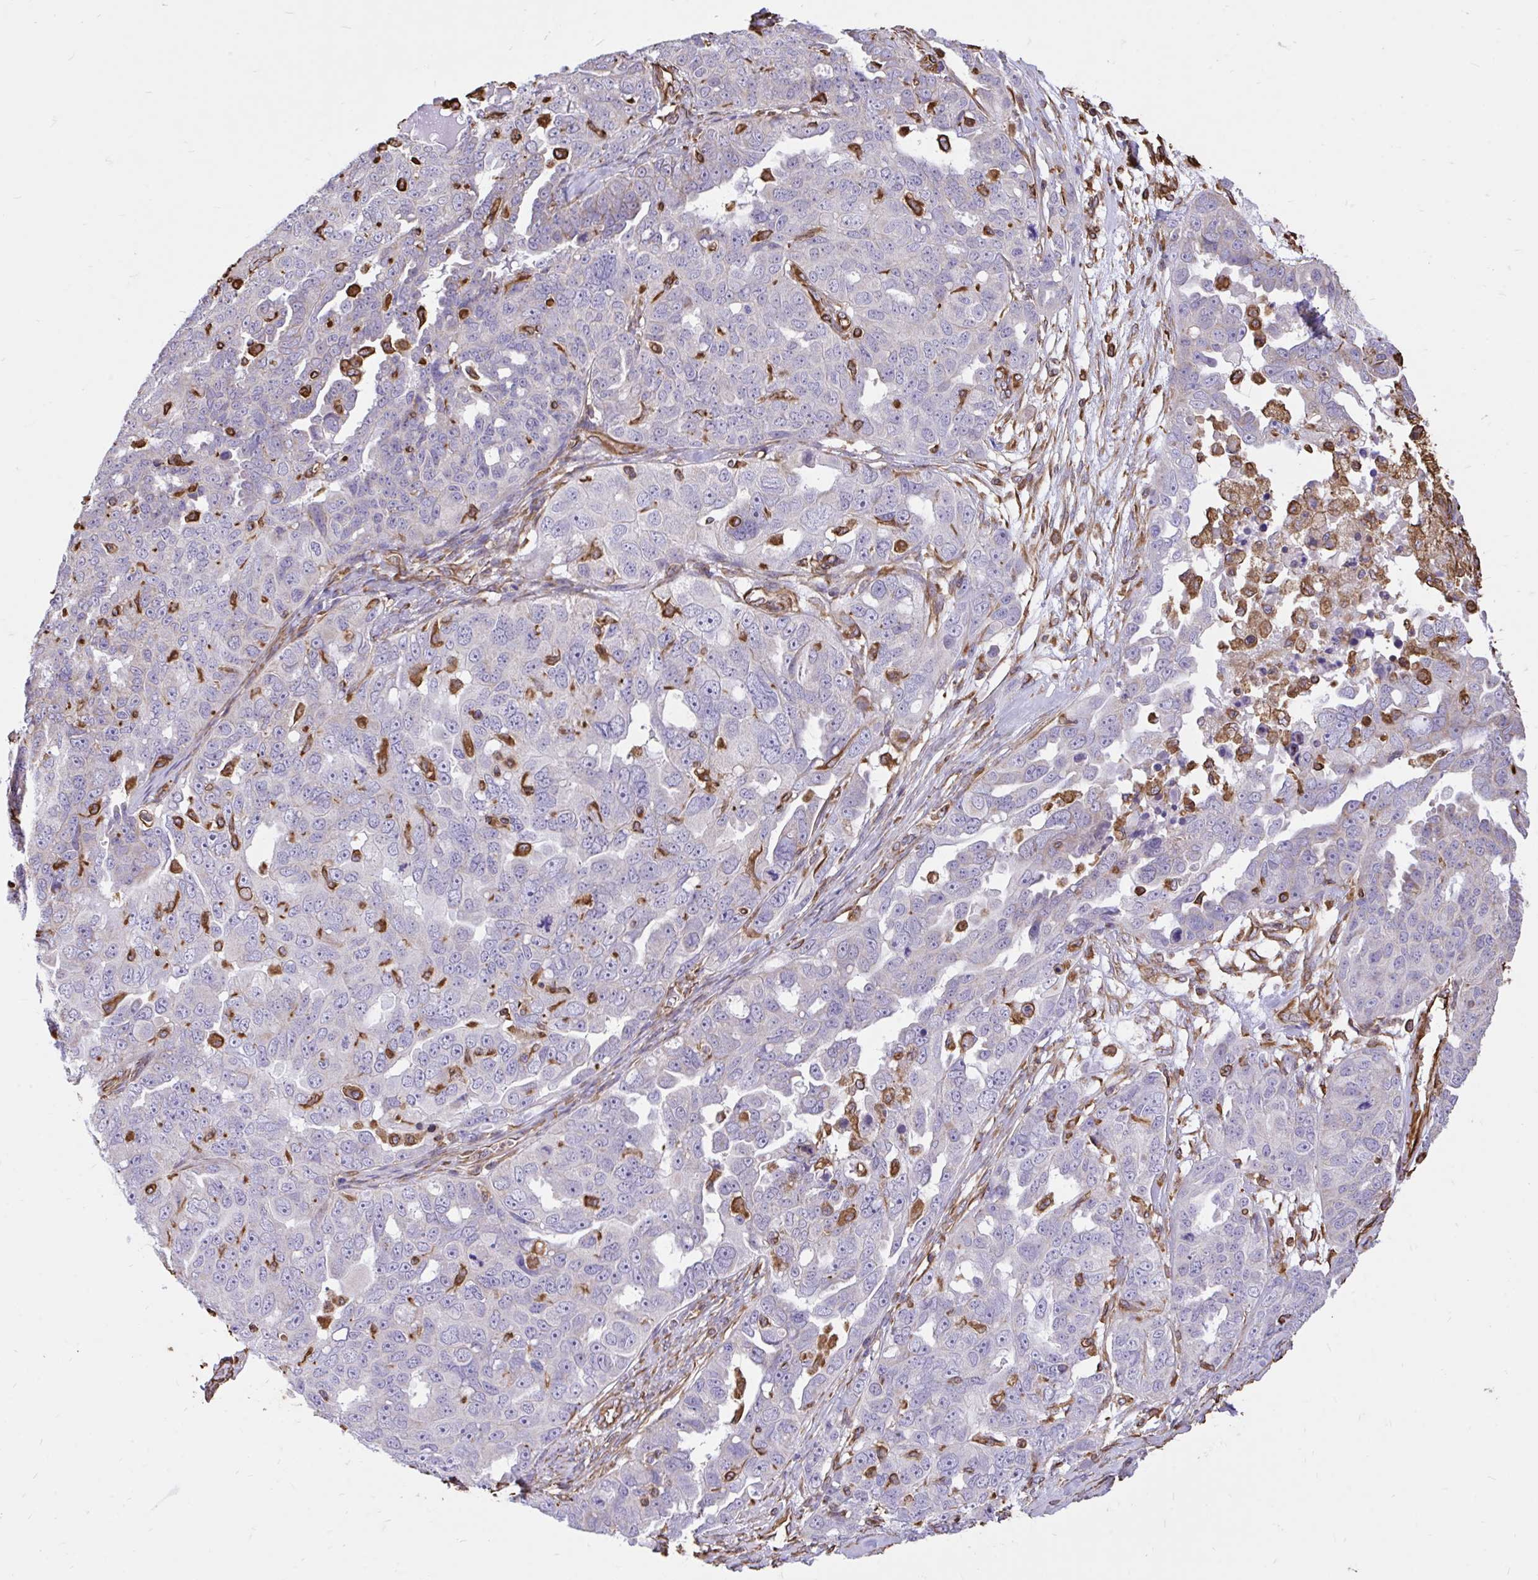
{"staining": {"intensity": "negative", "quantity": "none", "location": "none"}, "tissue": "ovarian cancer", "cell_type": "Tumor cells", "image_type": "cancer", "snomed": [{"axis": "morphology", "description": "Carcinoma, endometroid"}, {"axis": "topography", "description": "Ovary"}], "caption": "The image demonstrates no staining of tumor cells in ovarian endometroid carcinoma.", "gene": "RNF103", "patient": {"sex": "female", "age": 70}}